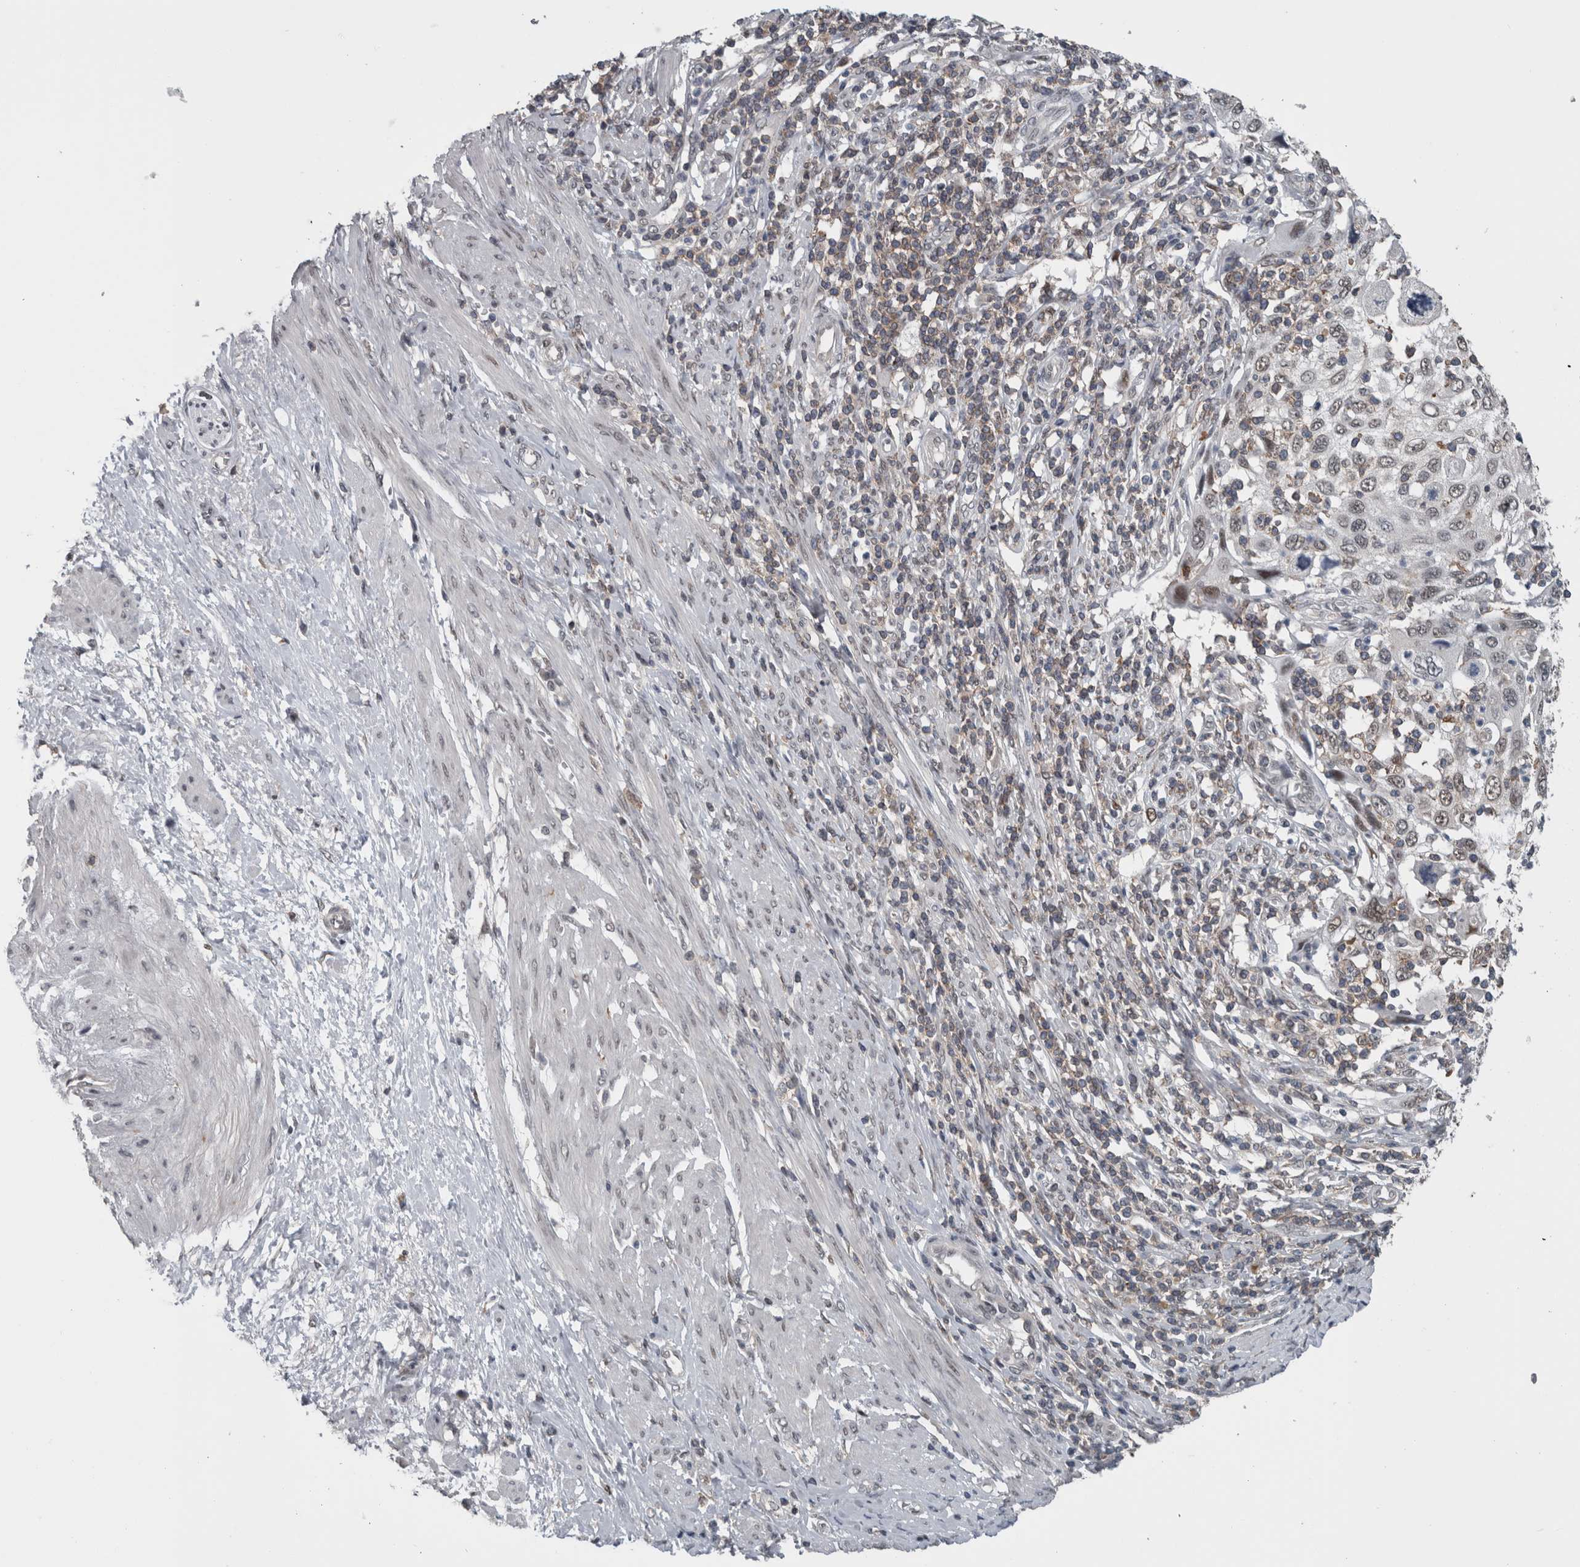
{"staining": {"intensity": "weak", "quantity": ">75%", "location": "nuclear"}, "tissue": "cervical cancer", "cell_type": "Tumor cells", "image_type": "cancer", "snomed": [{"axis": "morphology", "description": "Squamous cell carcinoma, NOS"}, {"axis": "topography", "description": "Cervix"}], "caption": "A photomicrograph of human cervical cancer stained for a protein displays weak nuclear brown staining in tumor cells.", "gene": "ZBTB21", "patient": {"sex": "female", "age": 70}}